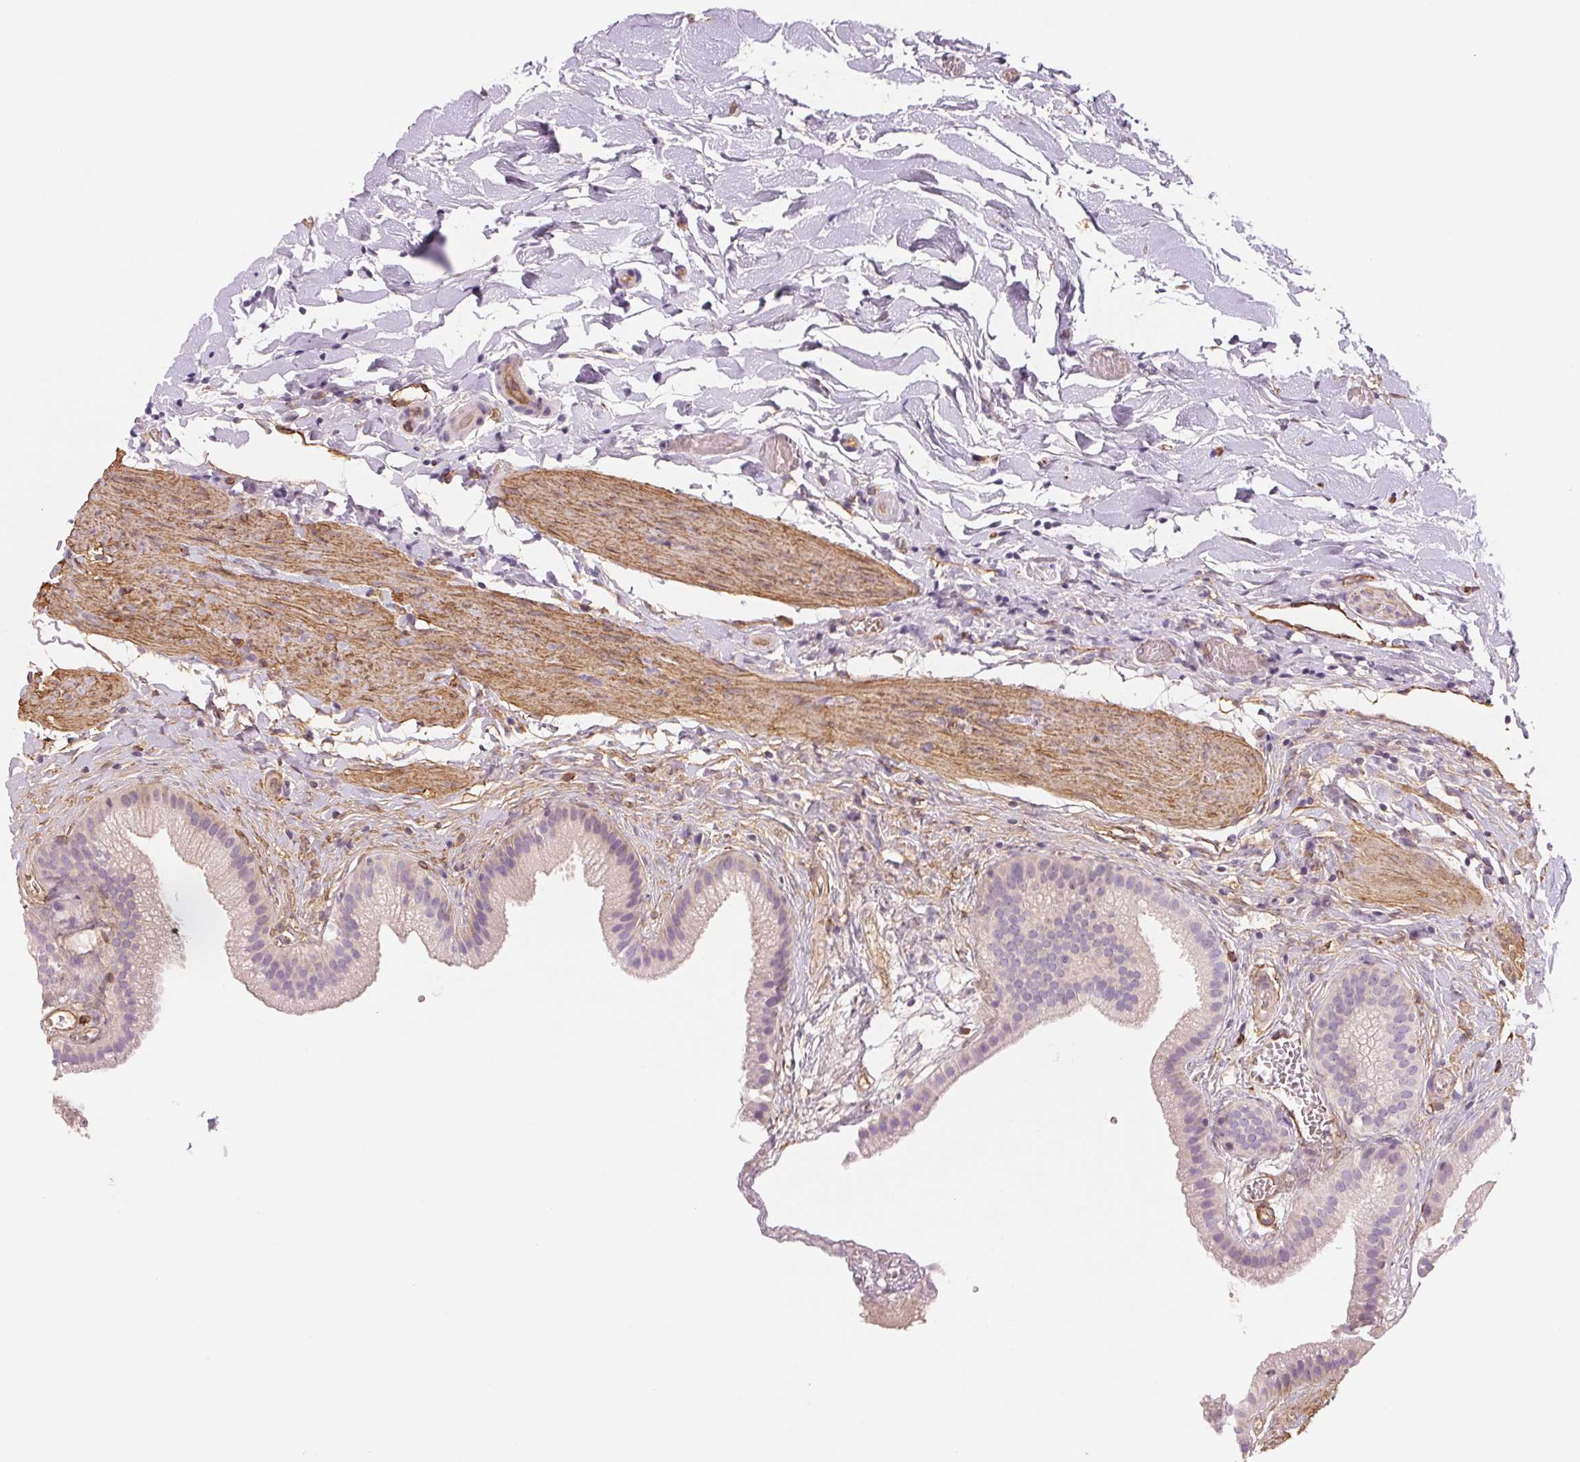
{"staining": {"intensity": "negative", "quantity": "none", "location": "none"}, "tissue": "gallbladder", "cell_type": "Glandular cells", "image_type": "normal", "snomed": [{"axis": "morphology", "description": "Normal tissue, NOS"}, {"axis": "topography", "description": "Gallbladder"}], "caption": "Glandular cells are negative for protein expression in benign human gallbladder. (DAB IHC visualized using brightfield microscopy, high magnification).", "gene": "ANKRD13B", "patient": {"sex": "female", "age": 63}}